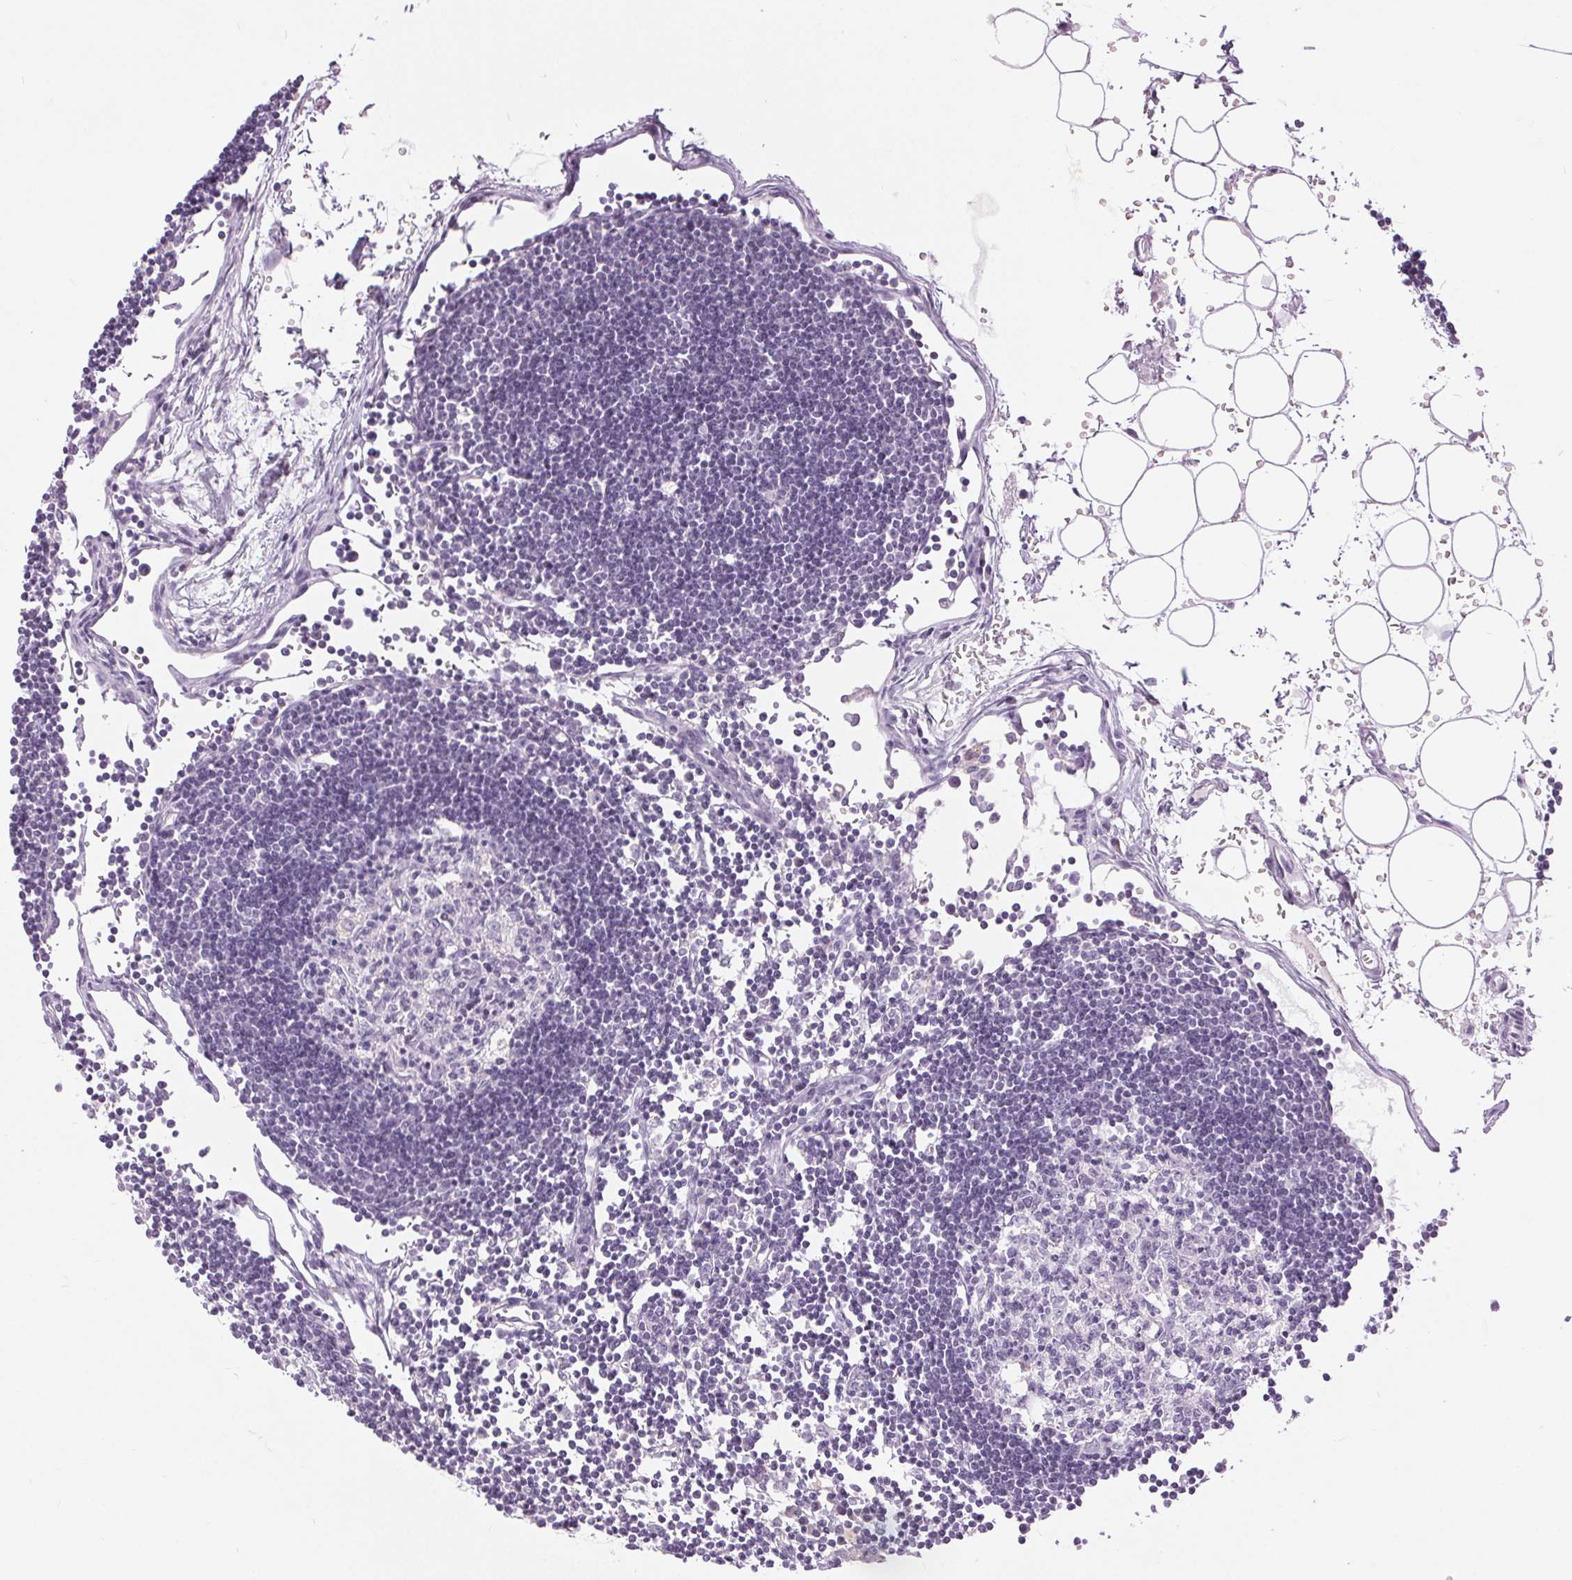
{"staining": {"intensity": "negative", "quantity": "none", "location": "none"}, "tissue": "lymph node", "cell_type": "Germinal center cells", "image_type": "normal", "snomed": [{"axis": "morphology", "description": "Normal tissue, NOS"}, {"axis": "topography", "description": "Lymph node"}], "caption": "Germinal center cells are negative for brown protein staining in benign lymph node.", "gene": "DSG3", "patient": {"sex": "female", "age": 65}}